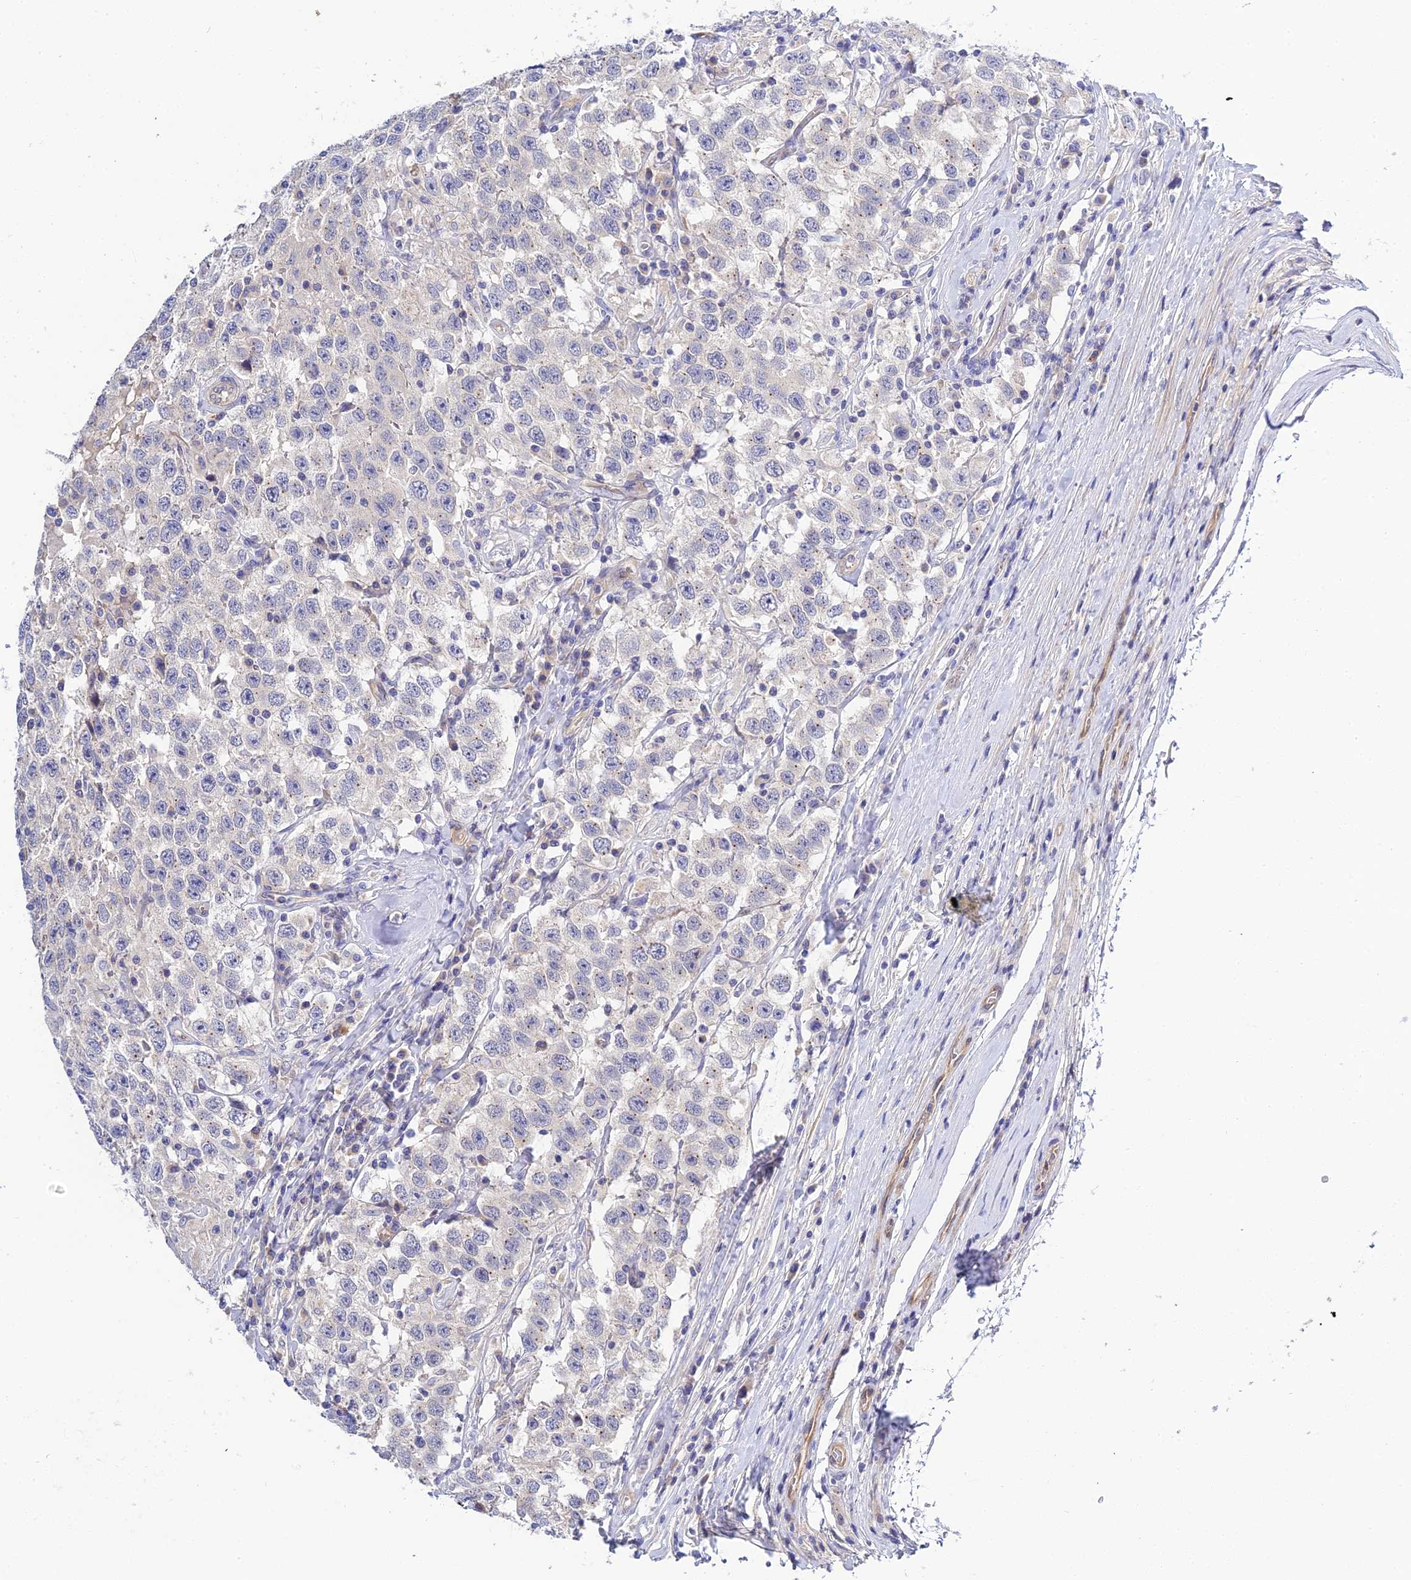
{"staining": {"intensity": "negative", "quantity": "none", "location": "none"}, "tissue": "testis cancer", "cell_type": "Tumor cells", "image_type": "cancer", "snomed": [{"axis": "morphology", "description": "Seminoma, NOS"}, {"axis": "topography", "description": "Testis"}], "caption": "Immunohistochemistry image of neoplastic tissue: testis cancer (seminoma) stained with DAB (3,3'-diaminobenzidine) demonstrates no significant protein positivity in tumor cells.", "gene": "APOBEC3H", "patient": {"sex": "male", "age": 41}}